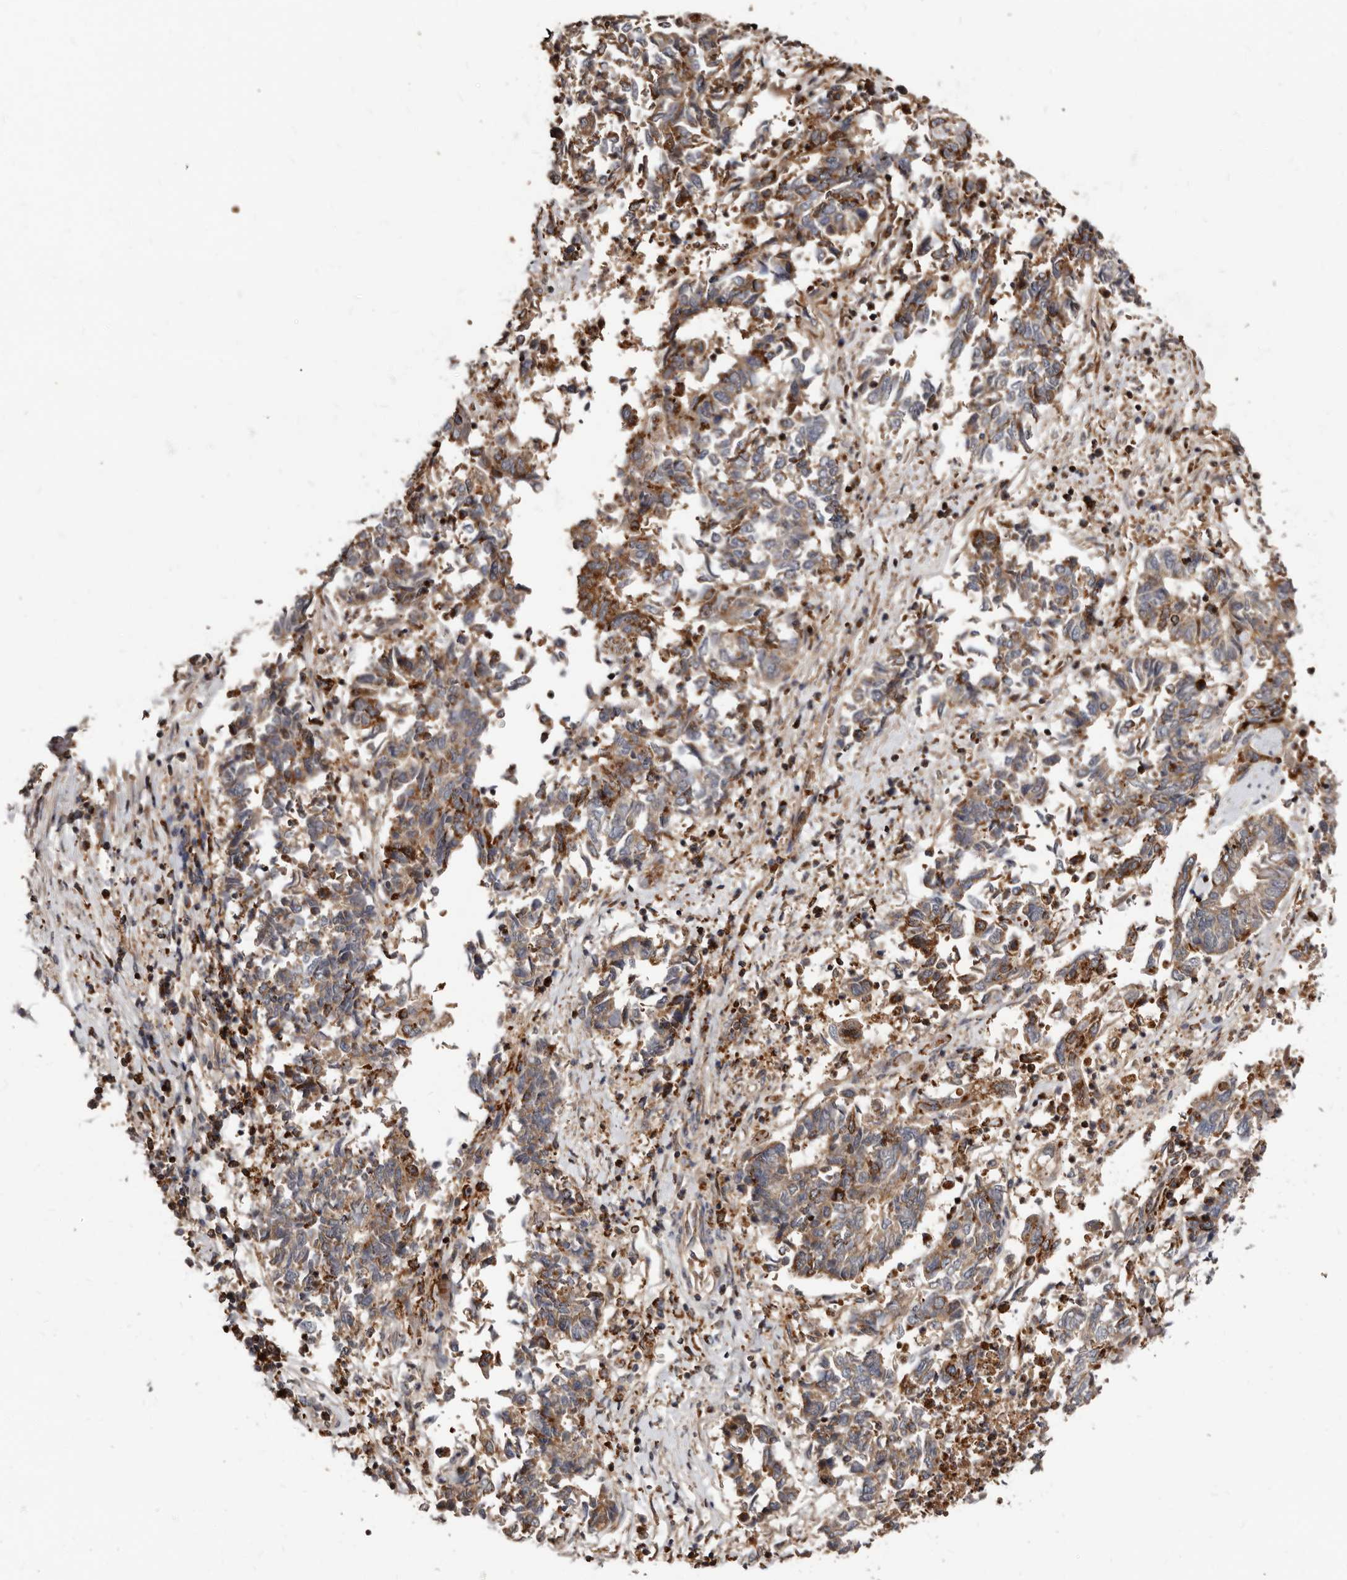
{"staining": {"intensity": "moderate", "quantity": "25%-75%", "location": "cytoplasmic/membranous"}, "tissue": "endometrial cancer", "cell_type": "Tumor cells", "image_type": "cancer", "snomed": [{"axis": "morphology", "description": "Adenocarcinoma, NOS"}, {"axis": "topography", "description": "Endometrium"}], "caption": "Endometrial adenocarcinoma stained with a brown dye shows moderate cytoplasmic/membranous positive expression in approximately 25%-75% of tumor cells.", "gene": "BAX", "patient": {"sex": "female", "age": 80}}